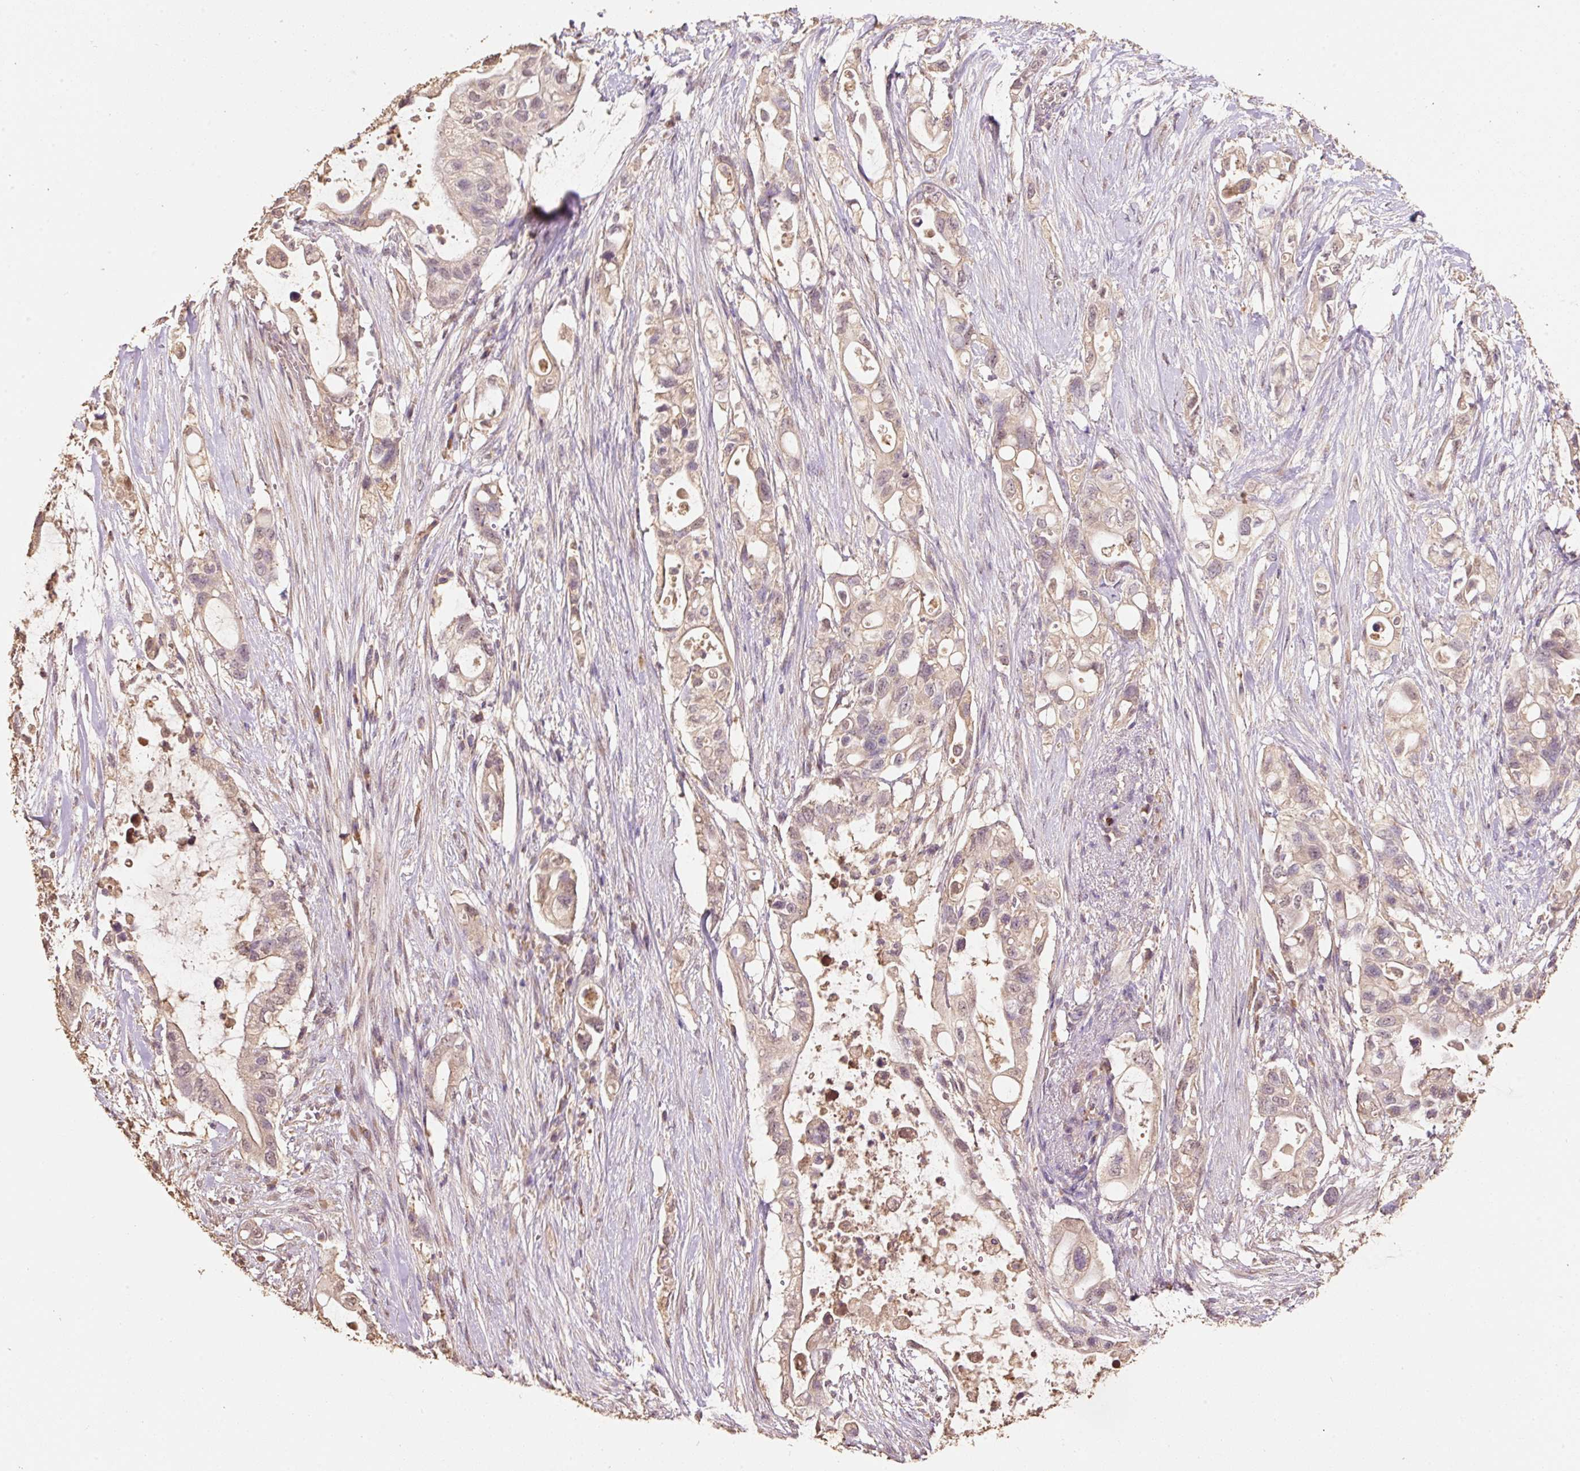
{"staining": {"intensity": "weak", "quantity": ">75%", "location": "cytoplasmic/membranous,nuclear"}, "tissue": "pancreatic cancer", "cell_type": "Tumor cells", "image_type": "cancer", "snomed": [{"axis": "morphology", "description": "Adenocarcinoma, NOS"}, {"axis": "topography", "description": "Pancreas"}], "caption": "This image exhibits IHC staining of adenocarcinoma (pancreatic), with low weak cytoplasmic/membranous and nuclear staining in approximately >75% of tumor cells.", "gene": "HERC2", "patient": {"sex": "female", "age": 72}}